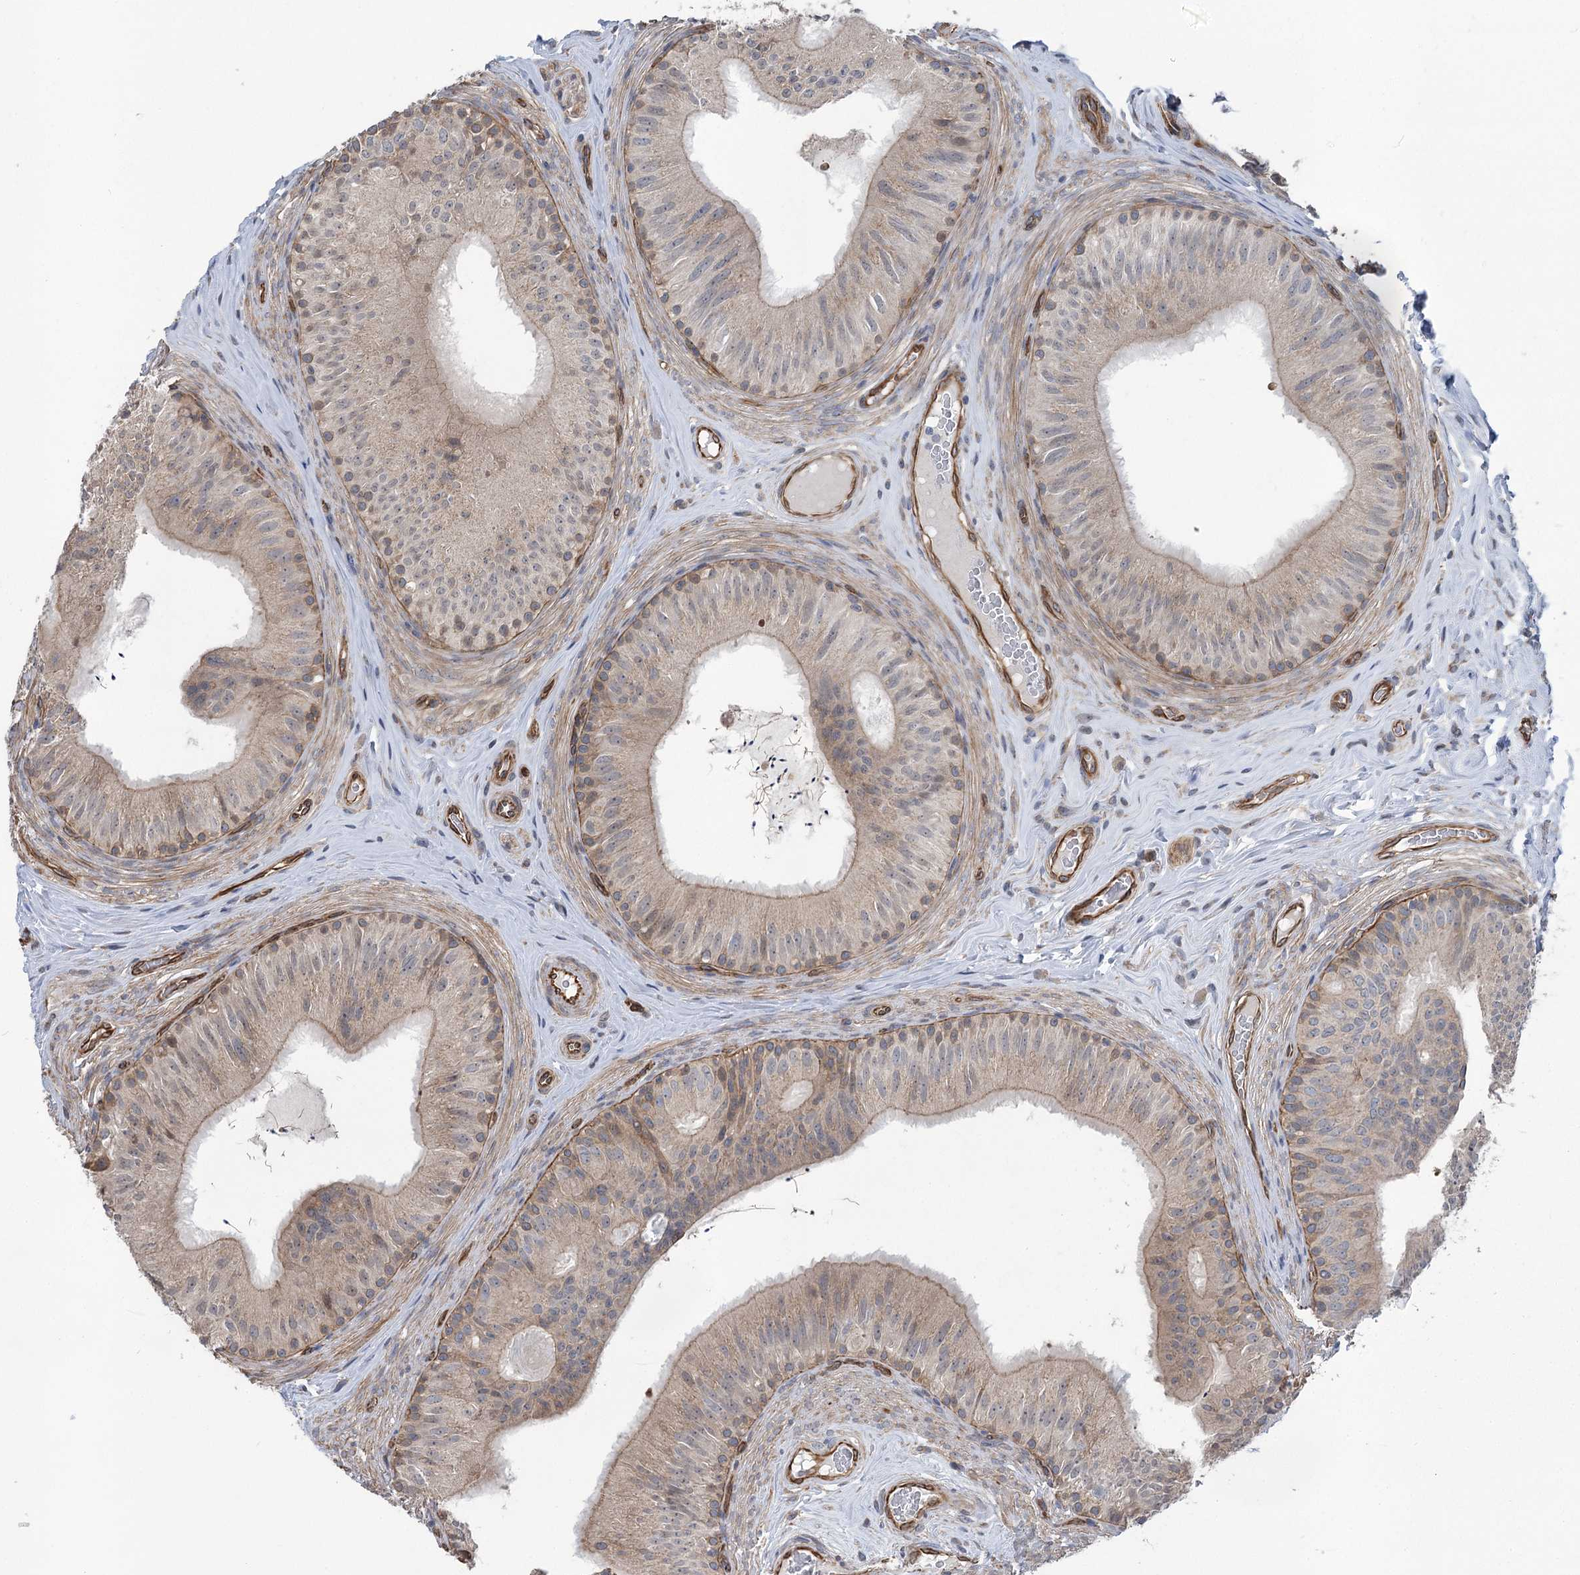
{"staining": {"intensity": "weak", "quantity": "25%-75%", "location": "cytoplasmic/membranous"}, "tissue": "epididymis", "cell_type": "Glandular cells", "image_type": "normal", "snomed": [{"axis": "morphology", "description": "Normal tissue, NOS"}, {"axis": "topography", "description": "Epididymis"}], "caption": "Unremarkable epididymis was stained to show a protein in brown. There is low levels of weak cytoplasmic/membranous positivity in approximately 25%-75% of glandular cells. (DAB (3,3'-diaminobenzidine) IHC with brightfield microscopy, high magnification).", "gene": "RWDD4", "patient": {"sex": "male", "age": 46}}